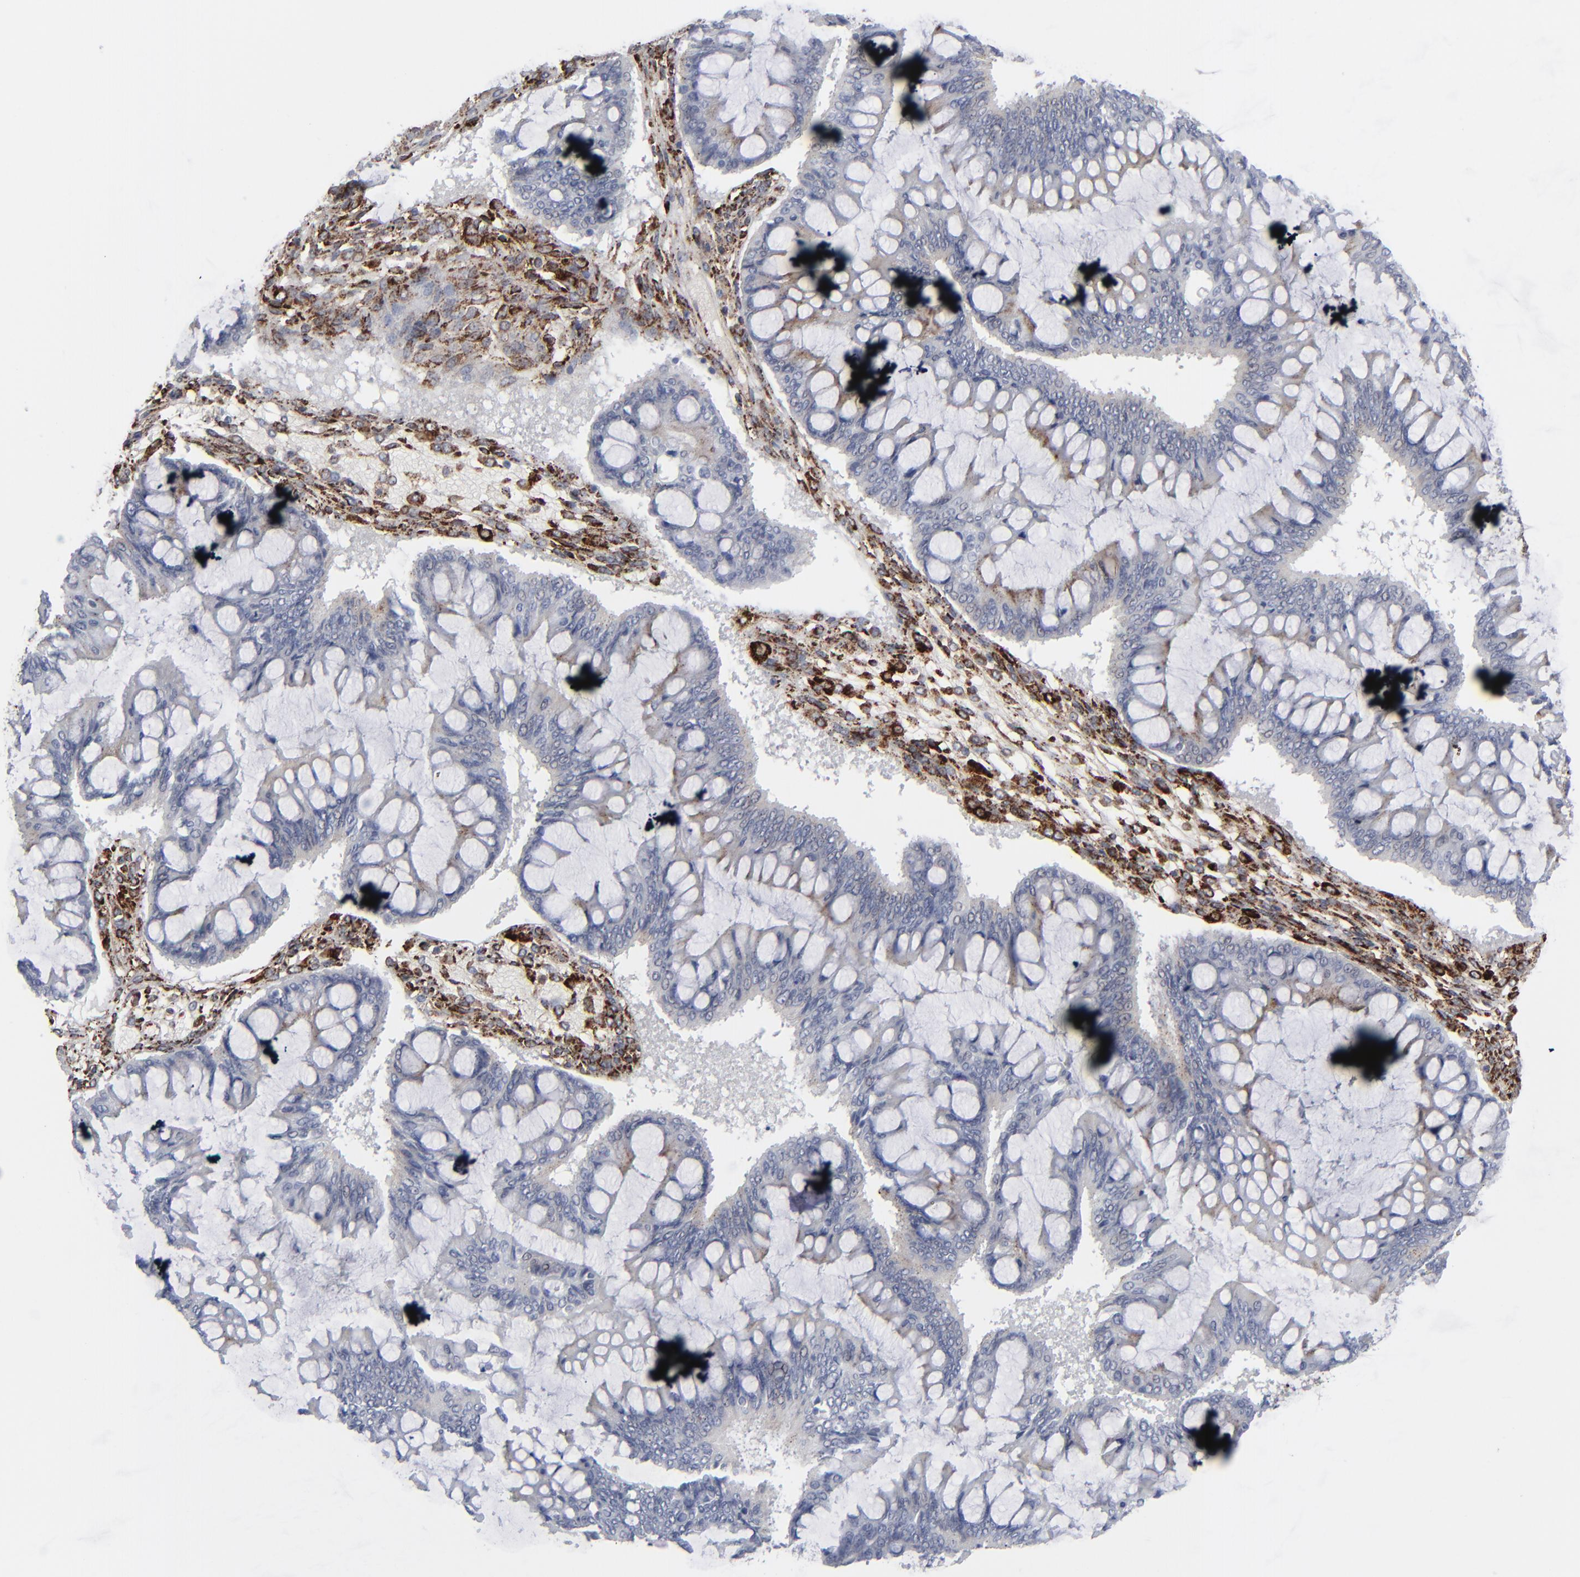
{"staining": {"intensity": "negative", "quantity": "none", "location": "none"}, "tissue": "ovarian cancer", "cell_type": "Tumor cells", "image_type": "cancer", "snomed": [{"axis": "morphology", "description": "Cystadenocarcinoma, mucinous, NOS"}, {"axis": "topography", "description": "Ovary"}], "caption": "Immunohistochemistry micrograph of human ovarian cancer stained for a protein (brown), which displays no staining in tumor cells. The staining is performed using DAB brown chromogen with nuclei counter-stained in using hematoxylin.", "gene": "SPARC", "patient": {"sex": "female", "age": 73}}